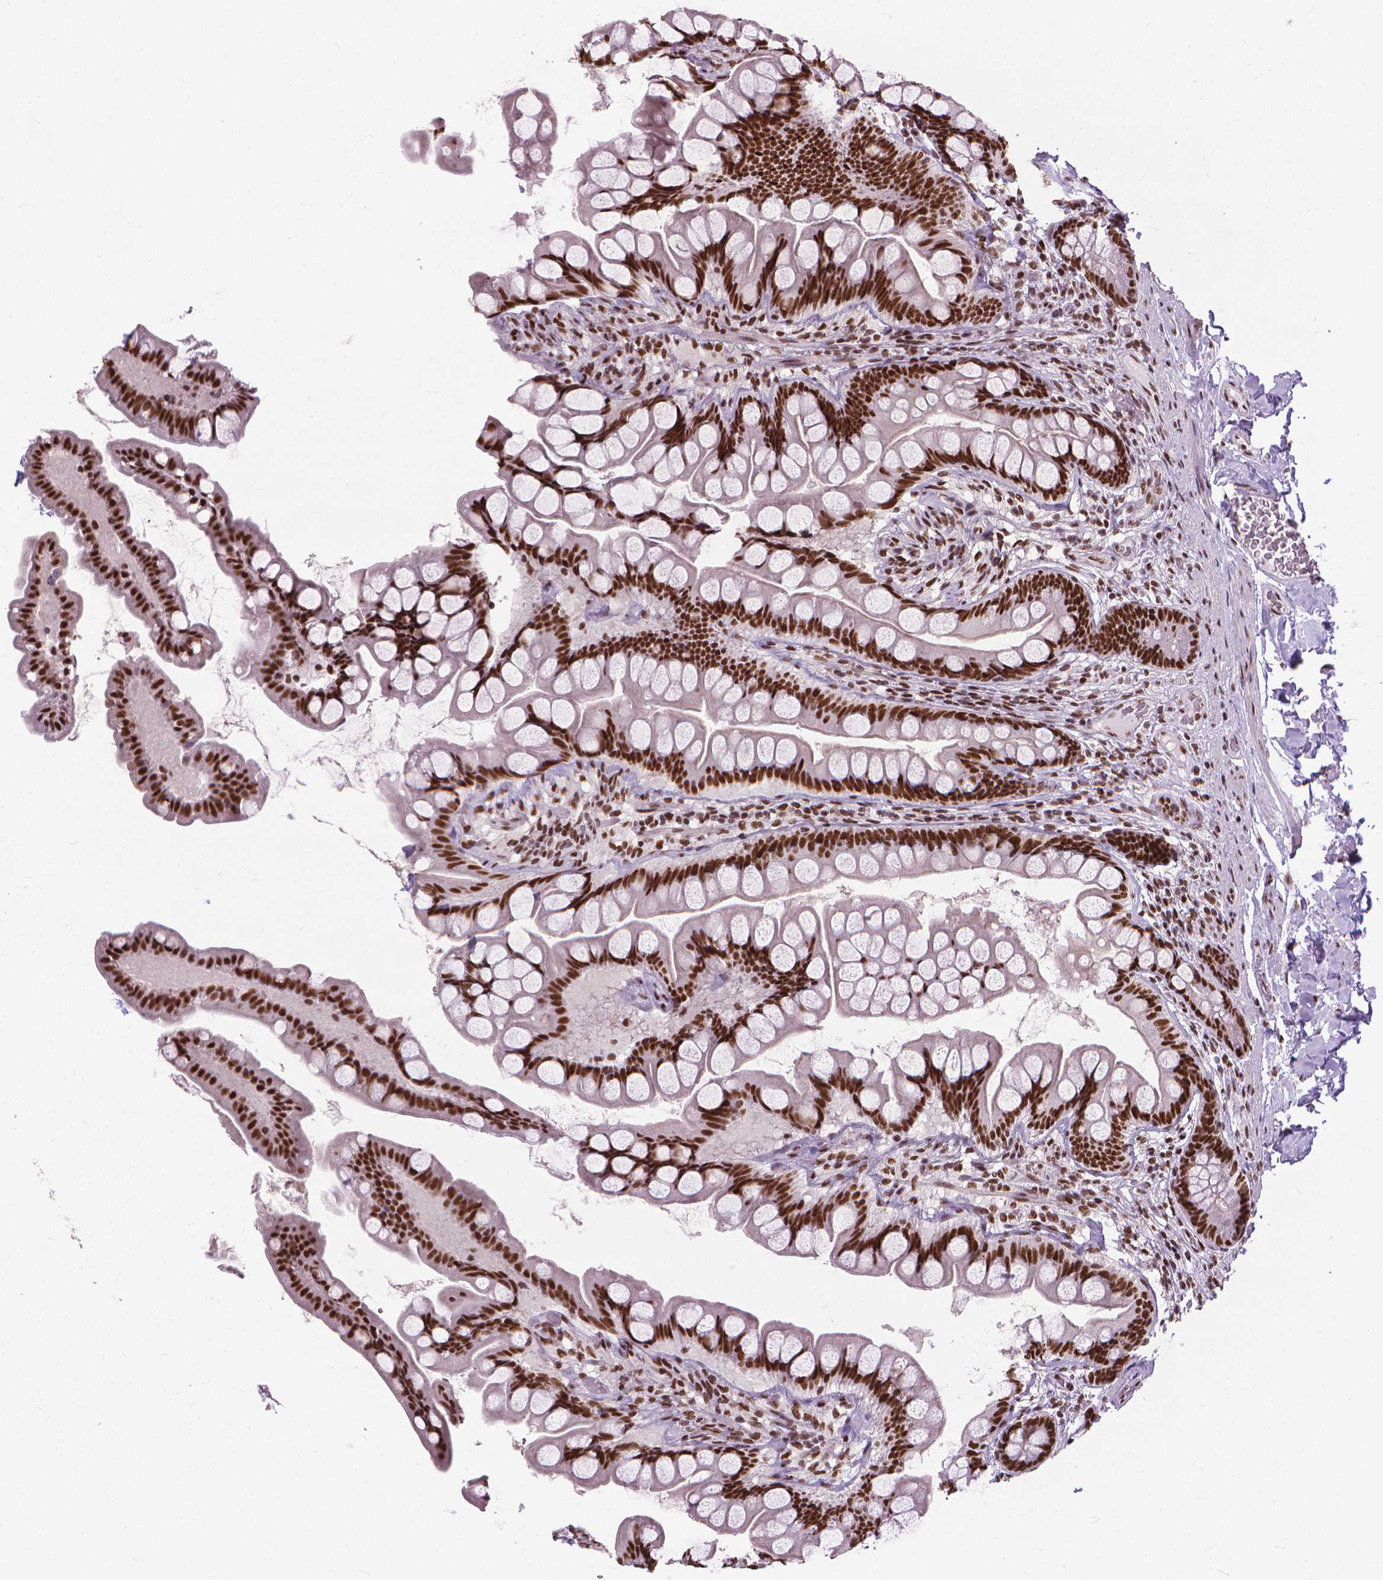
{"staining": {"intensity": "strong", "quantity": ">75%", "location": "nuclear"}, "tissue": "small intestine", "cell_type": "Glandular cells", "image_type": "normal", "snomed": [{"axis": "morphology", "description": "Normal tissue, NOS"}, {"axis": "topography", "description": "Small intestine"}], "caption": "Strong nuclear expression is present in about >75% of glandular cells in benign small intestine.", "gene": "AKAP8", "patient": {"sex": "male", "age": 70}}